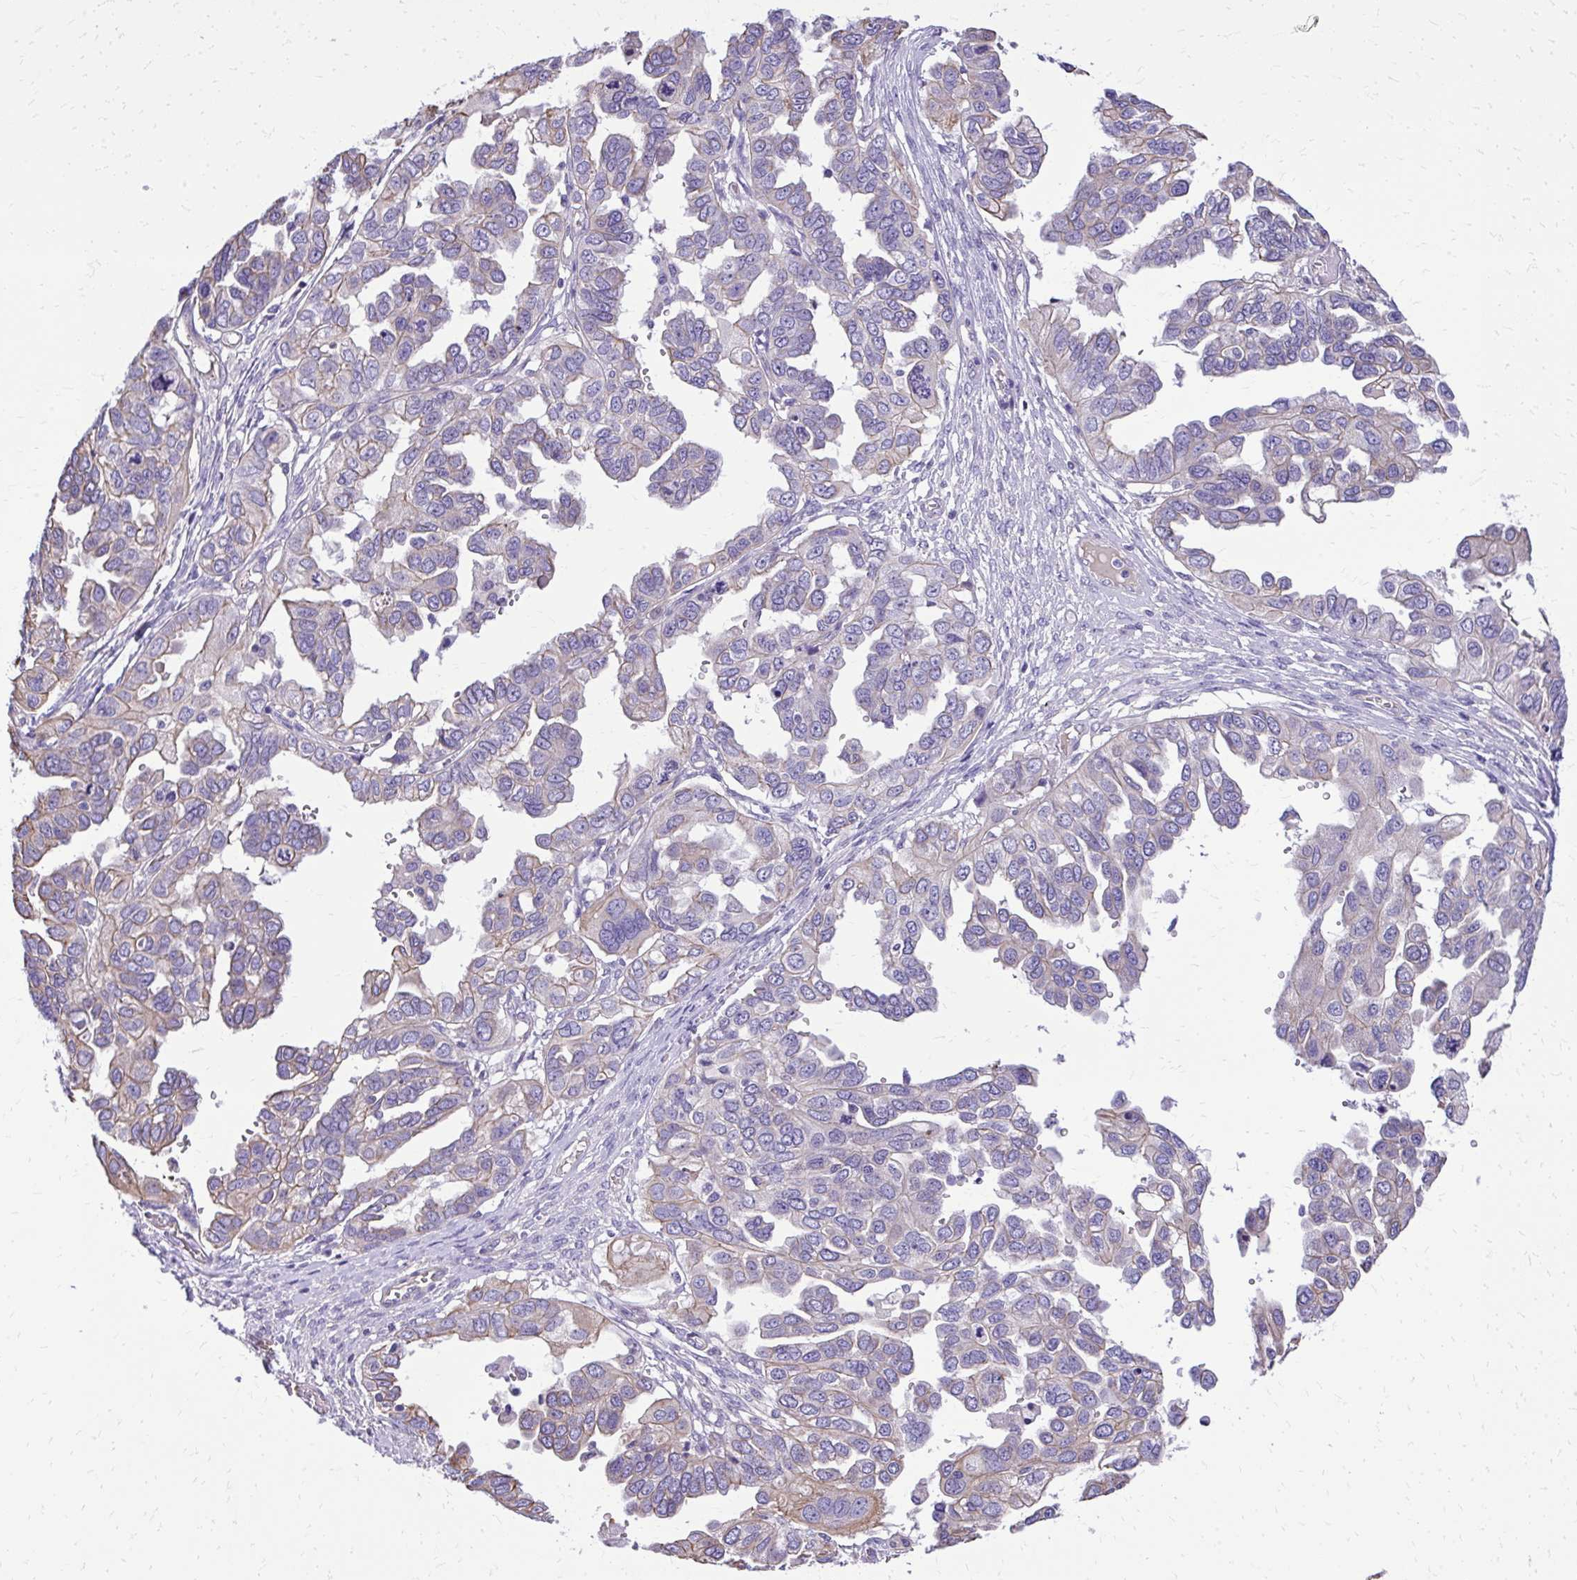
{"staining": {"intensity": "weak", "quantity": "<25%", "location": "cytoplasmic/membranous"}, "tissue": "ovarian cancer", "cell_type": "Tumor cells", "image_type": "cancer", "snomed": [{"axis": "morphology", "description": "Cystadenocarcinoma, serous, NOS"}, {"axis": "topography", "description": "Ovary"}], "caption": "Immunohistochemistry micrograph of human serous cystadenocarcinoma (ovarian) stained for a protein (brown), which exhibits no expression in tumor cells.", "gene": "RUNDC3B", "patient": {"sex": "female", "age": 53}}